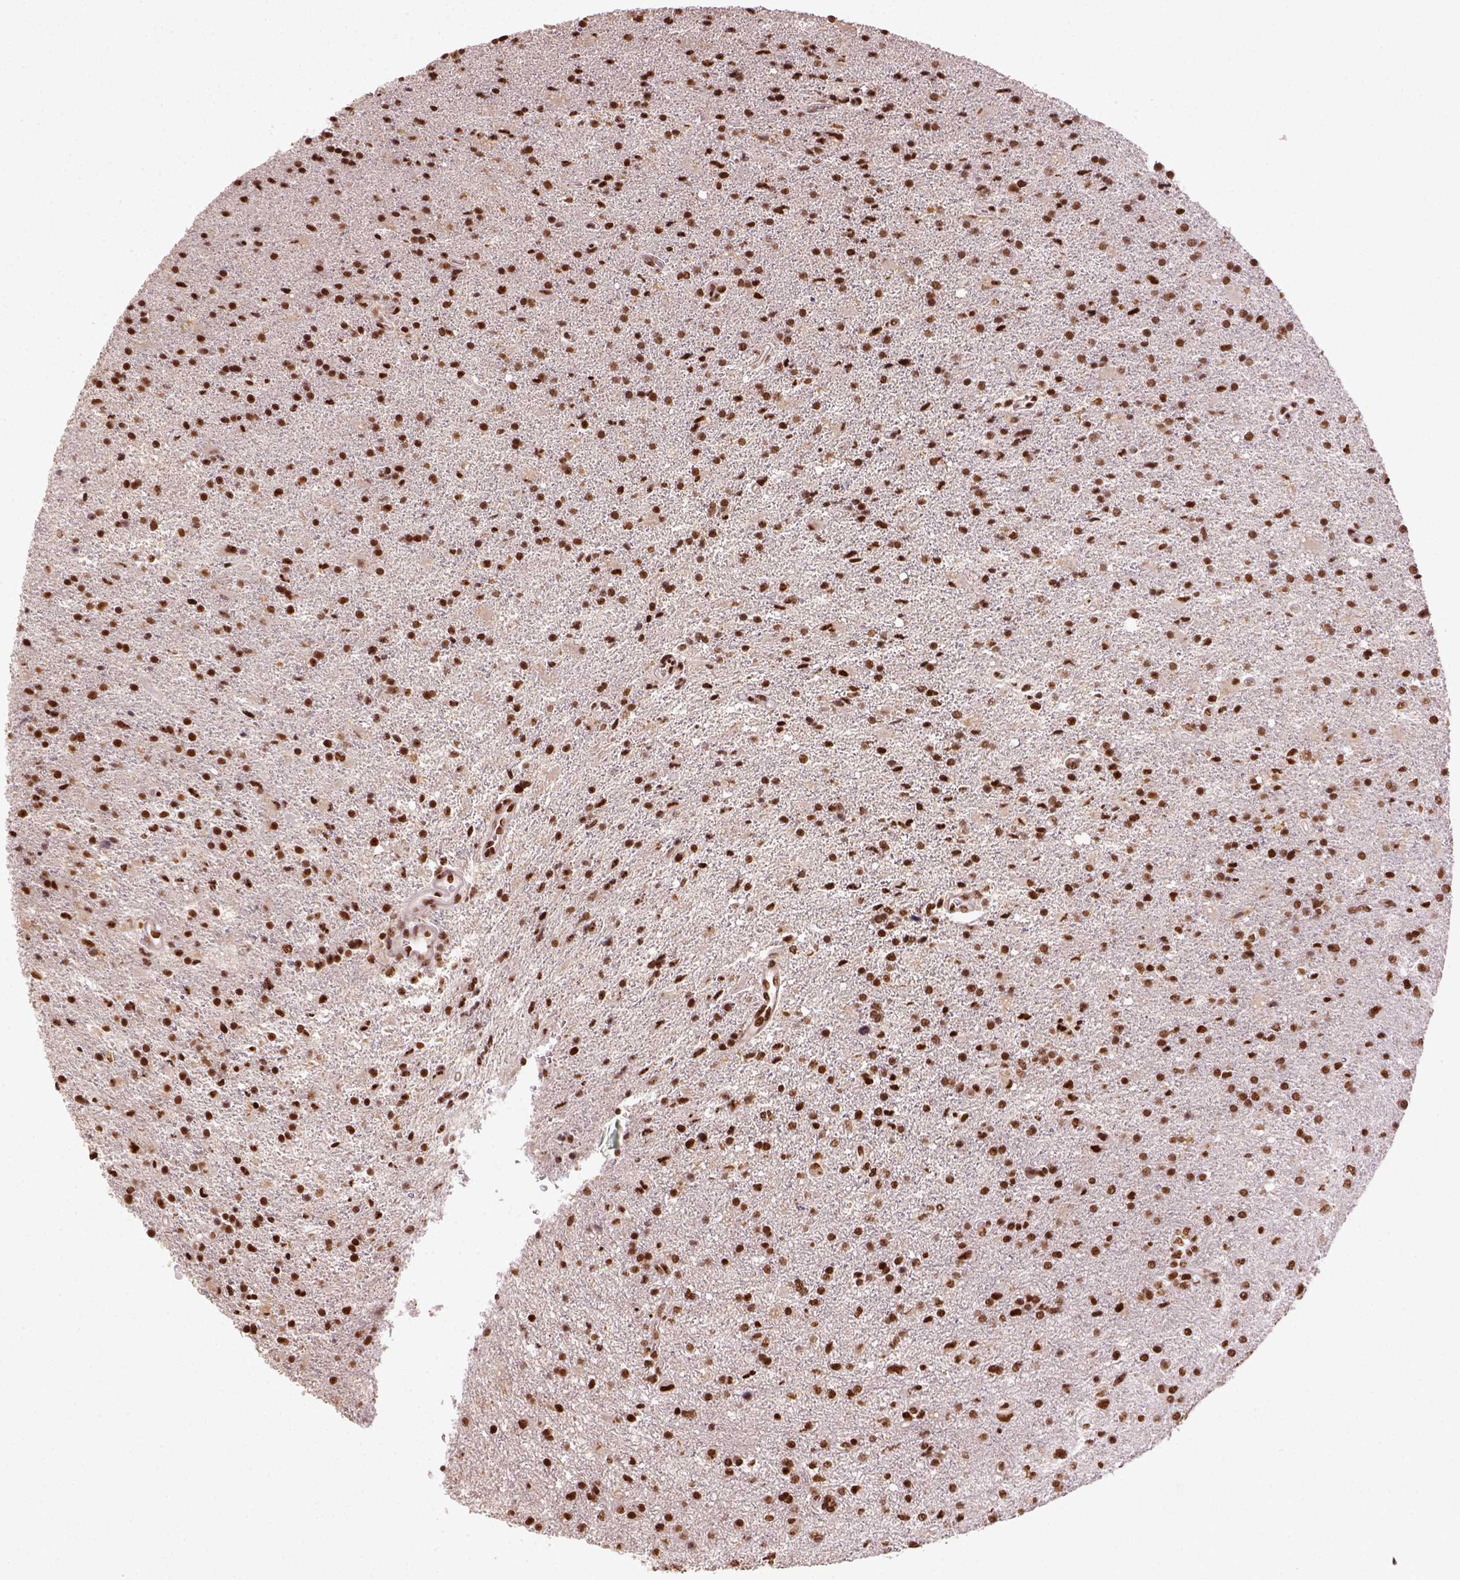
{"staining": {"intensity": "strong", "quantity": ">75%", "location": "nuclear"}, "tissue": "glioma", "cell_type": "Tumor cells", "image_type": "cancer", "snomed": [{"axis": "morphology", "description": "Glioma, malignant, High grade"}, {"axis": "topography", "description": "Cerebral cortex"}], "caption": "Malignant high-grade glioma tissue shows strong nuclear expression in approximately >75% of tumor cells, visualized by immunohistochemistry.", "gene": "CCAR1", "patient": {"sex": "male", "age": 70}}